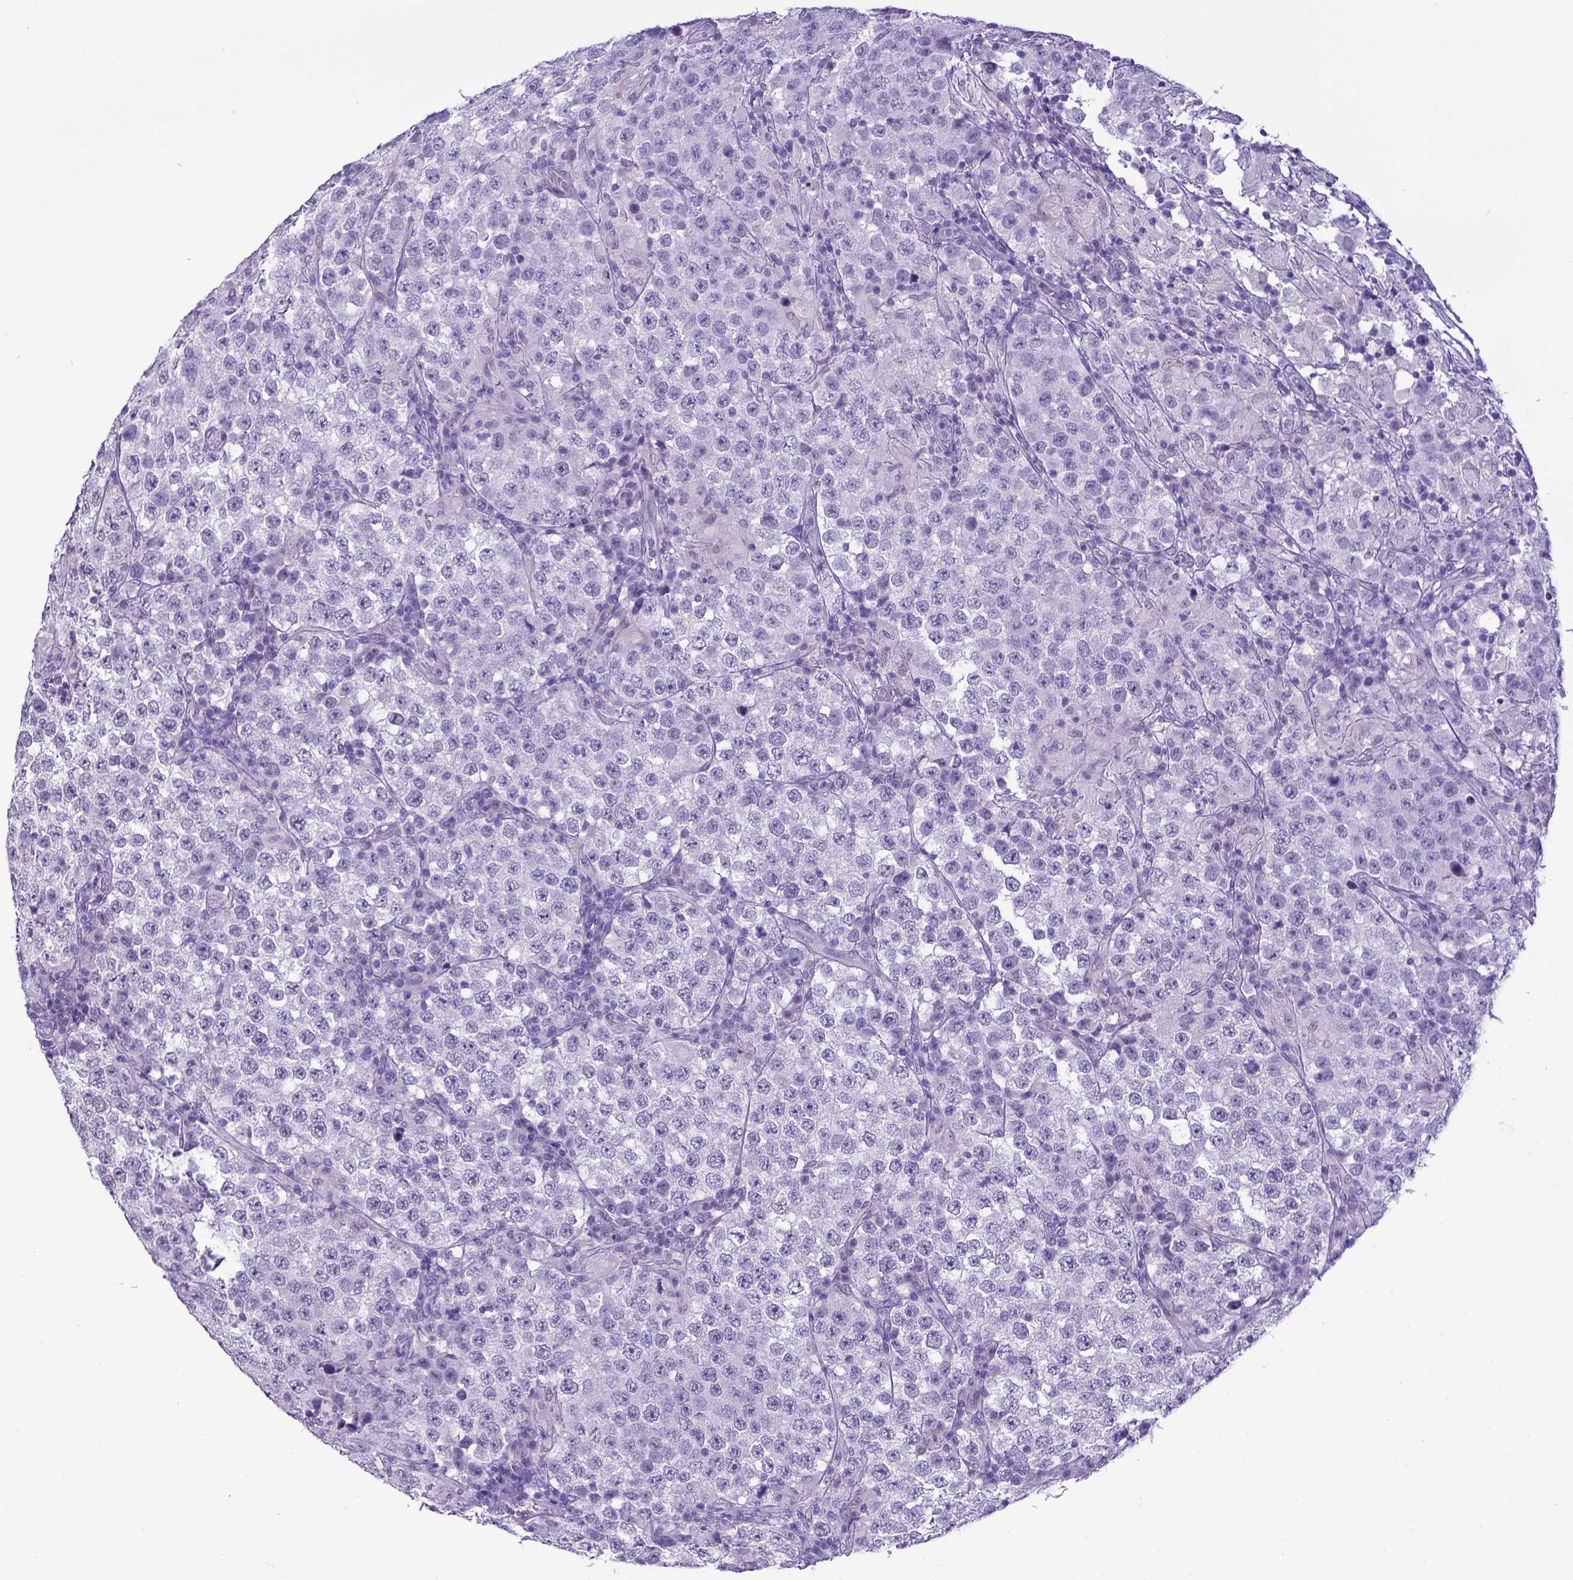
{"staining": {"intensity": "negative", "quantity": "none", "location": "none"}, "tissue": "testis cancer", "cell_type": "Tumor cells", "image_type": "cancer", "snomed": [{"axis": "morphology", "description": "Seminoma, NOS"}, {"axis": "morphology", "description": "Carcinoma, Embryonal, NOS"}, {"axis": "topography", "description": "Testis"}], "caption": "A histopathology image of human testis embryonal carcinoma is negative for staining in tumor cells.", "gene": "ESR1", "patient": {"sex": "male", "age": 41}}